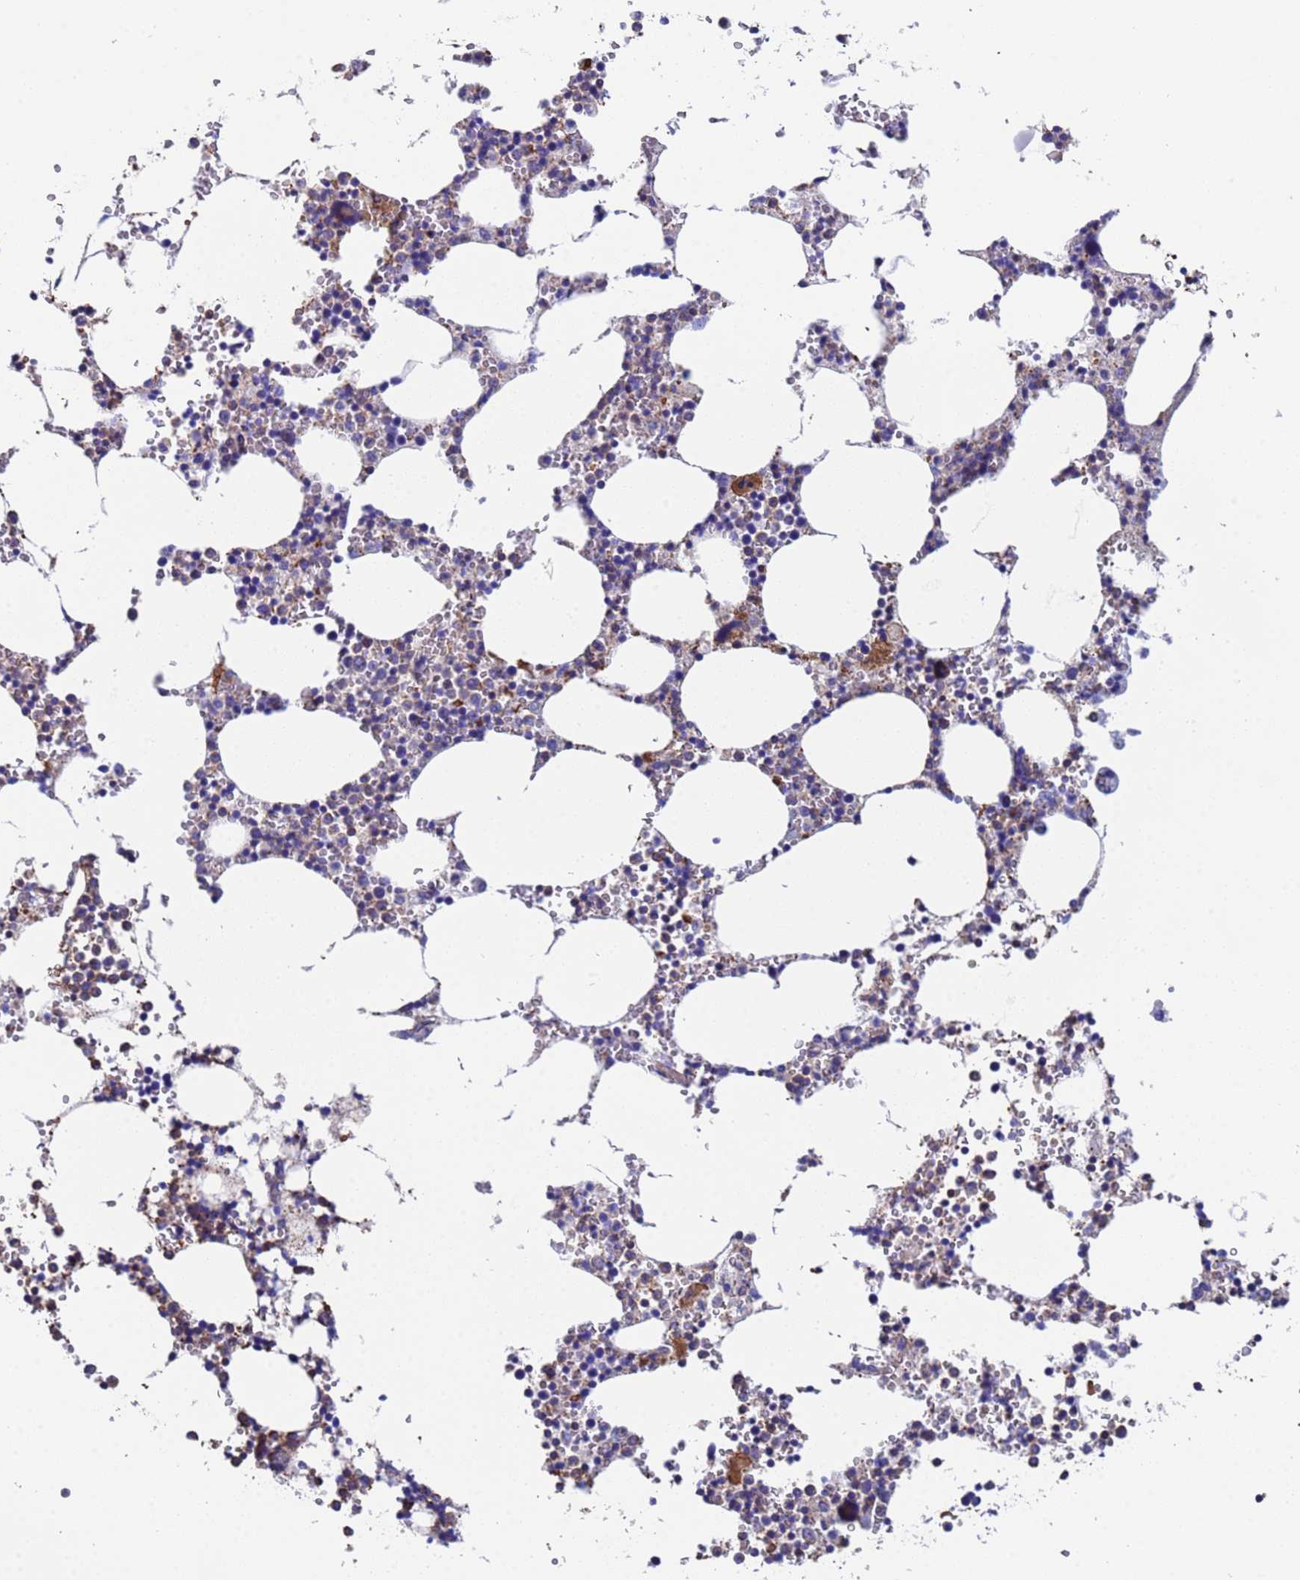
{"staining": {"intensity": "weak", "quantity": "<25%", "location": "cytoplasmic/membranous"}, "tissue": "bone marrow", "cell_type": "Hematopoietic cells", "image_type": "normal", "snomed": [{"axis": "morphology", "description": "Normal tissue, NOS"}, {"axis": "topography", "description": "Bone marrow"}], "caption": "The immunohistochemistry image has no significant staining in hematopoietic cells of bone marrow.", "gene": "MYL12A", "patient": {"sex": "female", "age": 64}}